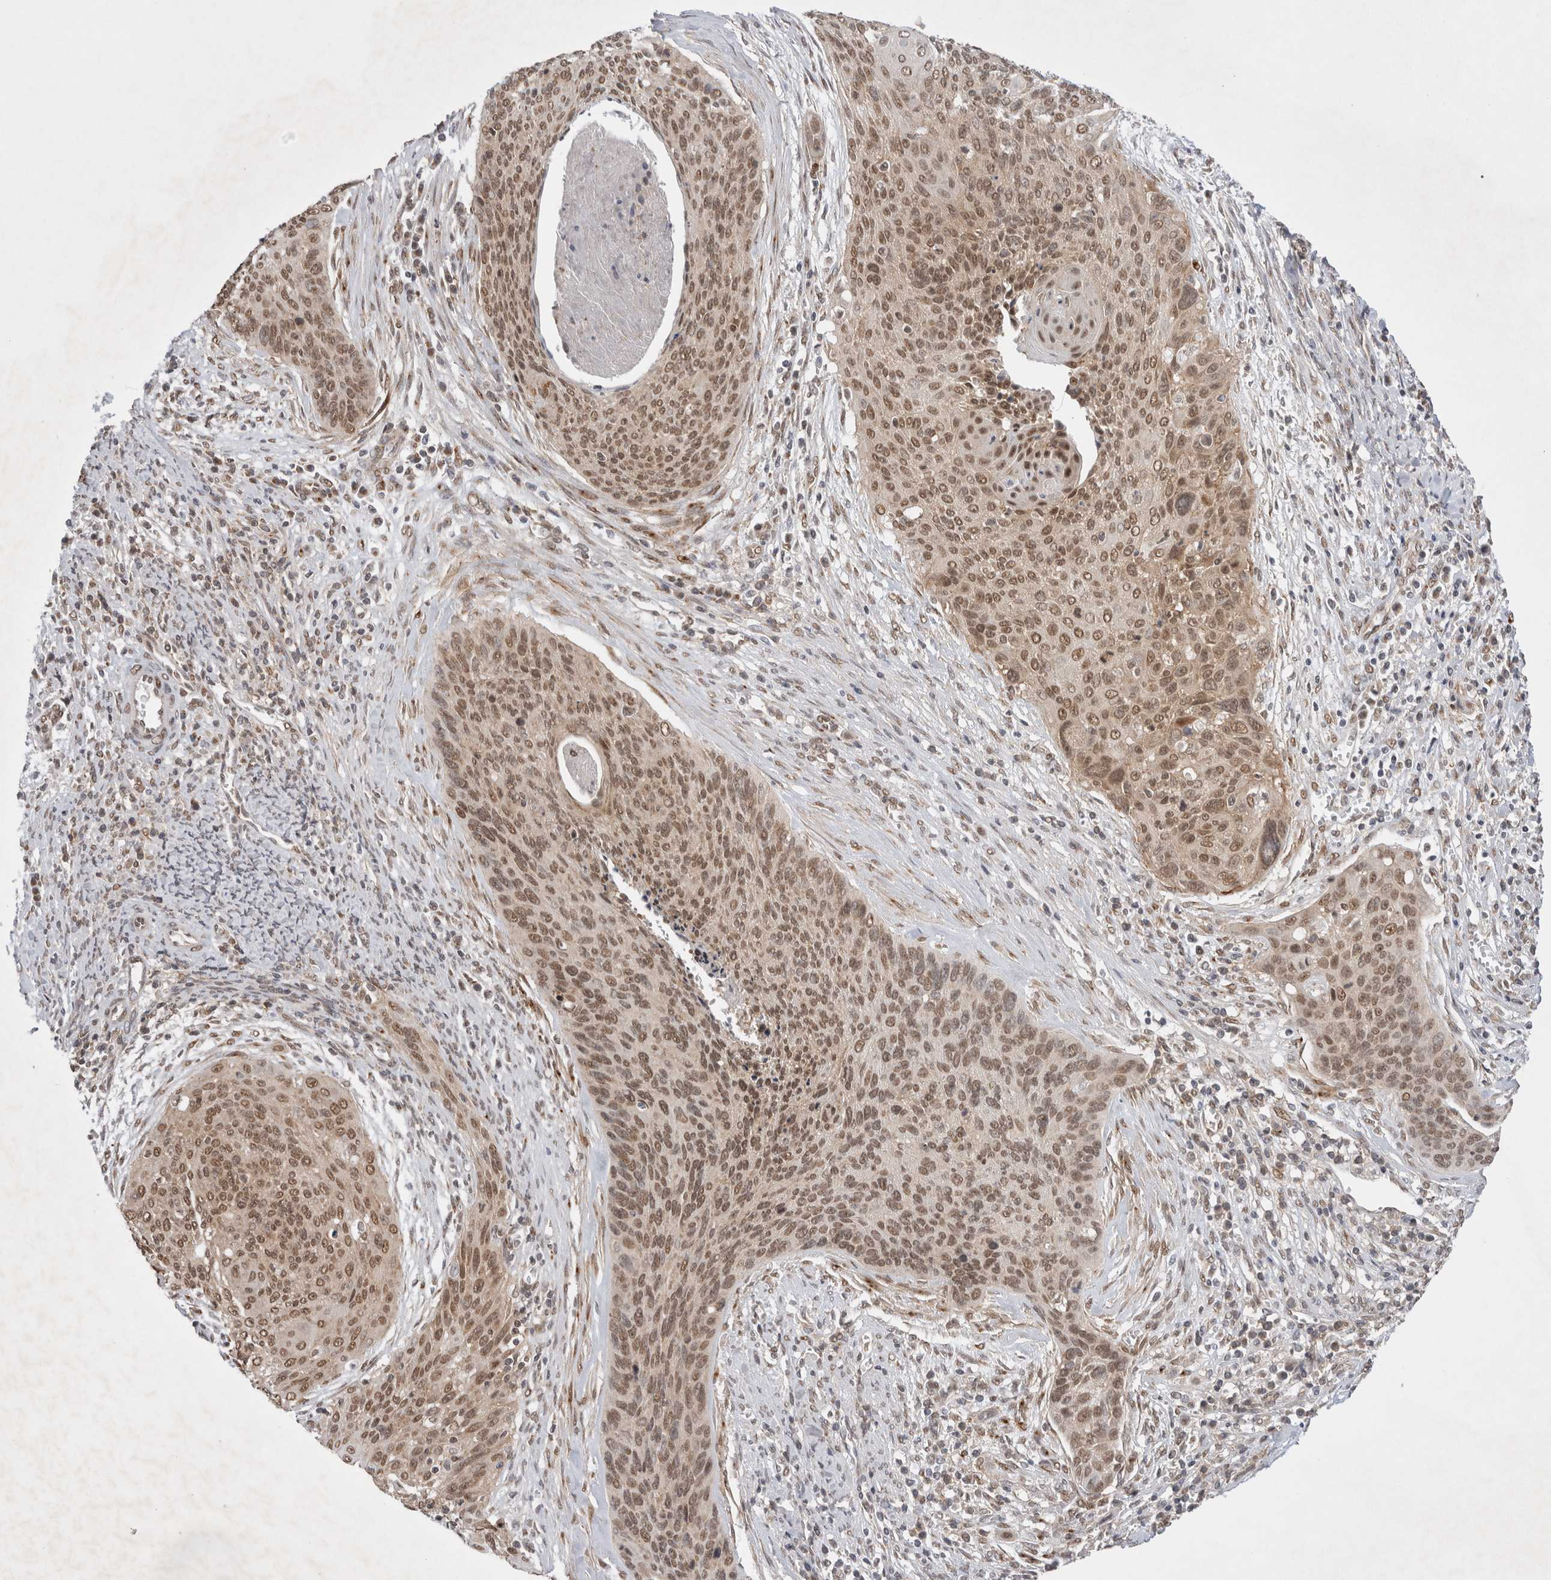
{"staining": {"intensity": "moderate", "quantity": ">75%", "location": "nuclear"}, "tissue": "cervical cancer", "cell_type": "Tumor cells", "image_type": "cancer", "snomed": [{"axis": "morphology", "description": "Squamous cell carcinoma, NOS"}, {"axis": "topography", "description": "Cervix"}], "caption": "Cervical cancer tissue displays moderate nuclear expression in about >75% of tumor cells", "gene": "WIPF2", "patient": {"sex": "female", "age": 55}}